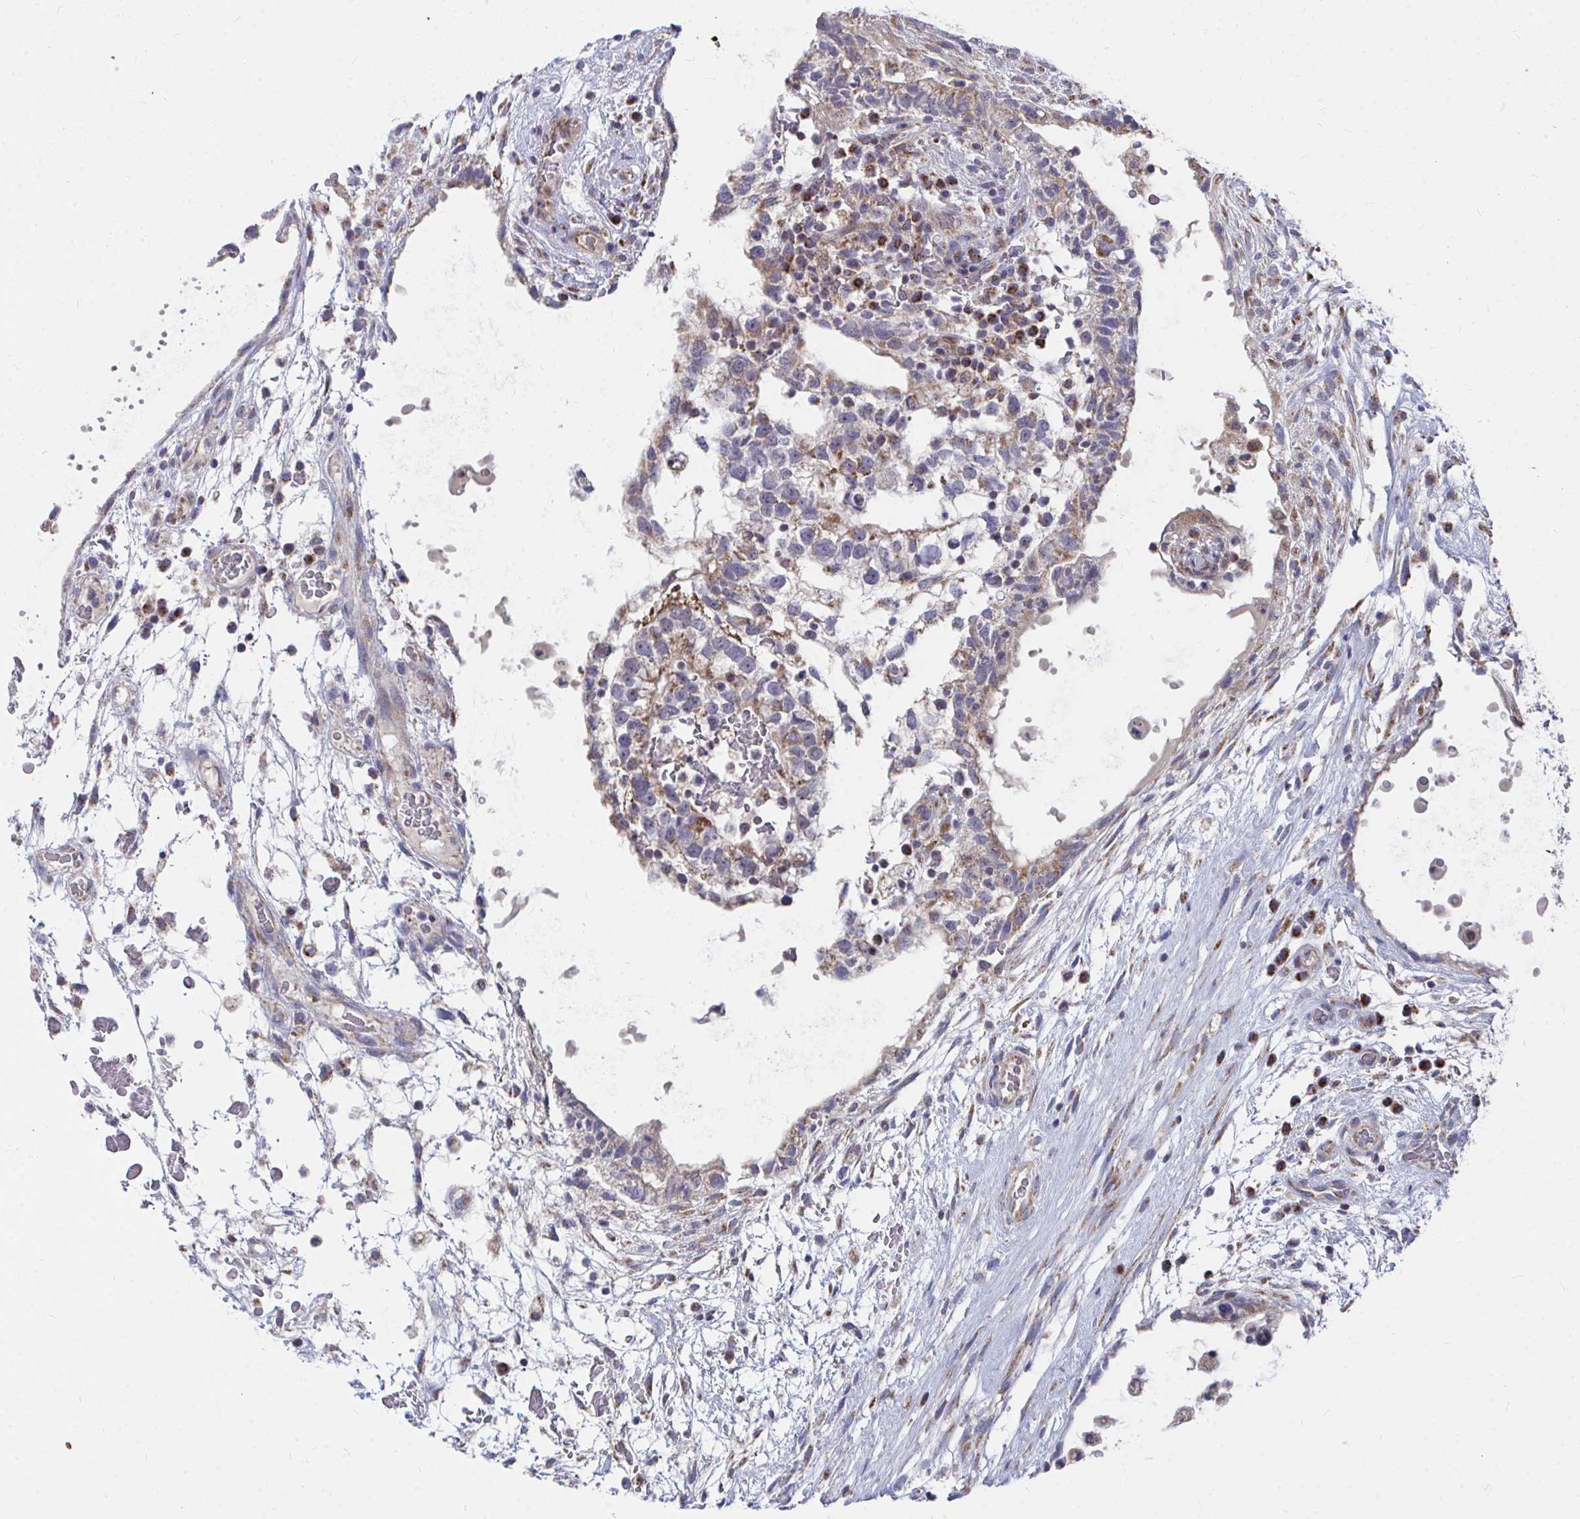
{"staining": {"intensity": "weak", "quantity": ">75%", "location": "cytoplasmic/membranous"}, "tissue": "testis cancer", "cell_type": "Tumor cells", "image_type": "cancer", "snomed": [{"axis": "morphology", "description": "Carcinoma, Embryonal, NOS"}, {"axis": "topography", "description": "Testis"}], "caption": "This is an image of immunohistochemistry staining of testis embryonal carcinoma, which shows weak staining in the cytoplasmic/membranous of tumor cells.", "gene": "PEX3", "patient": {"sex": "male", "age": 32}}